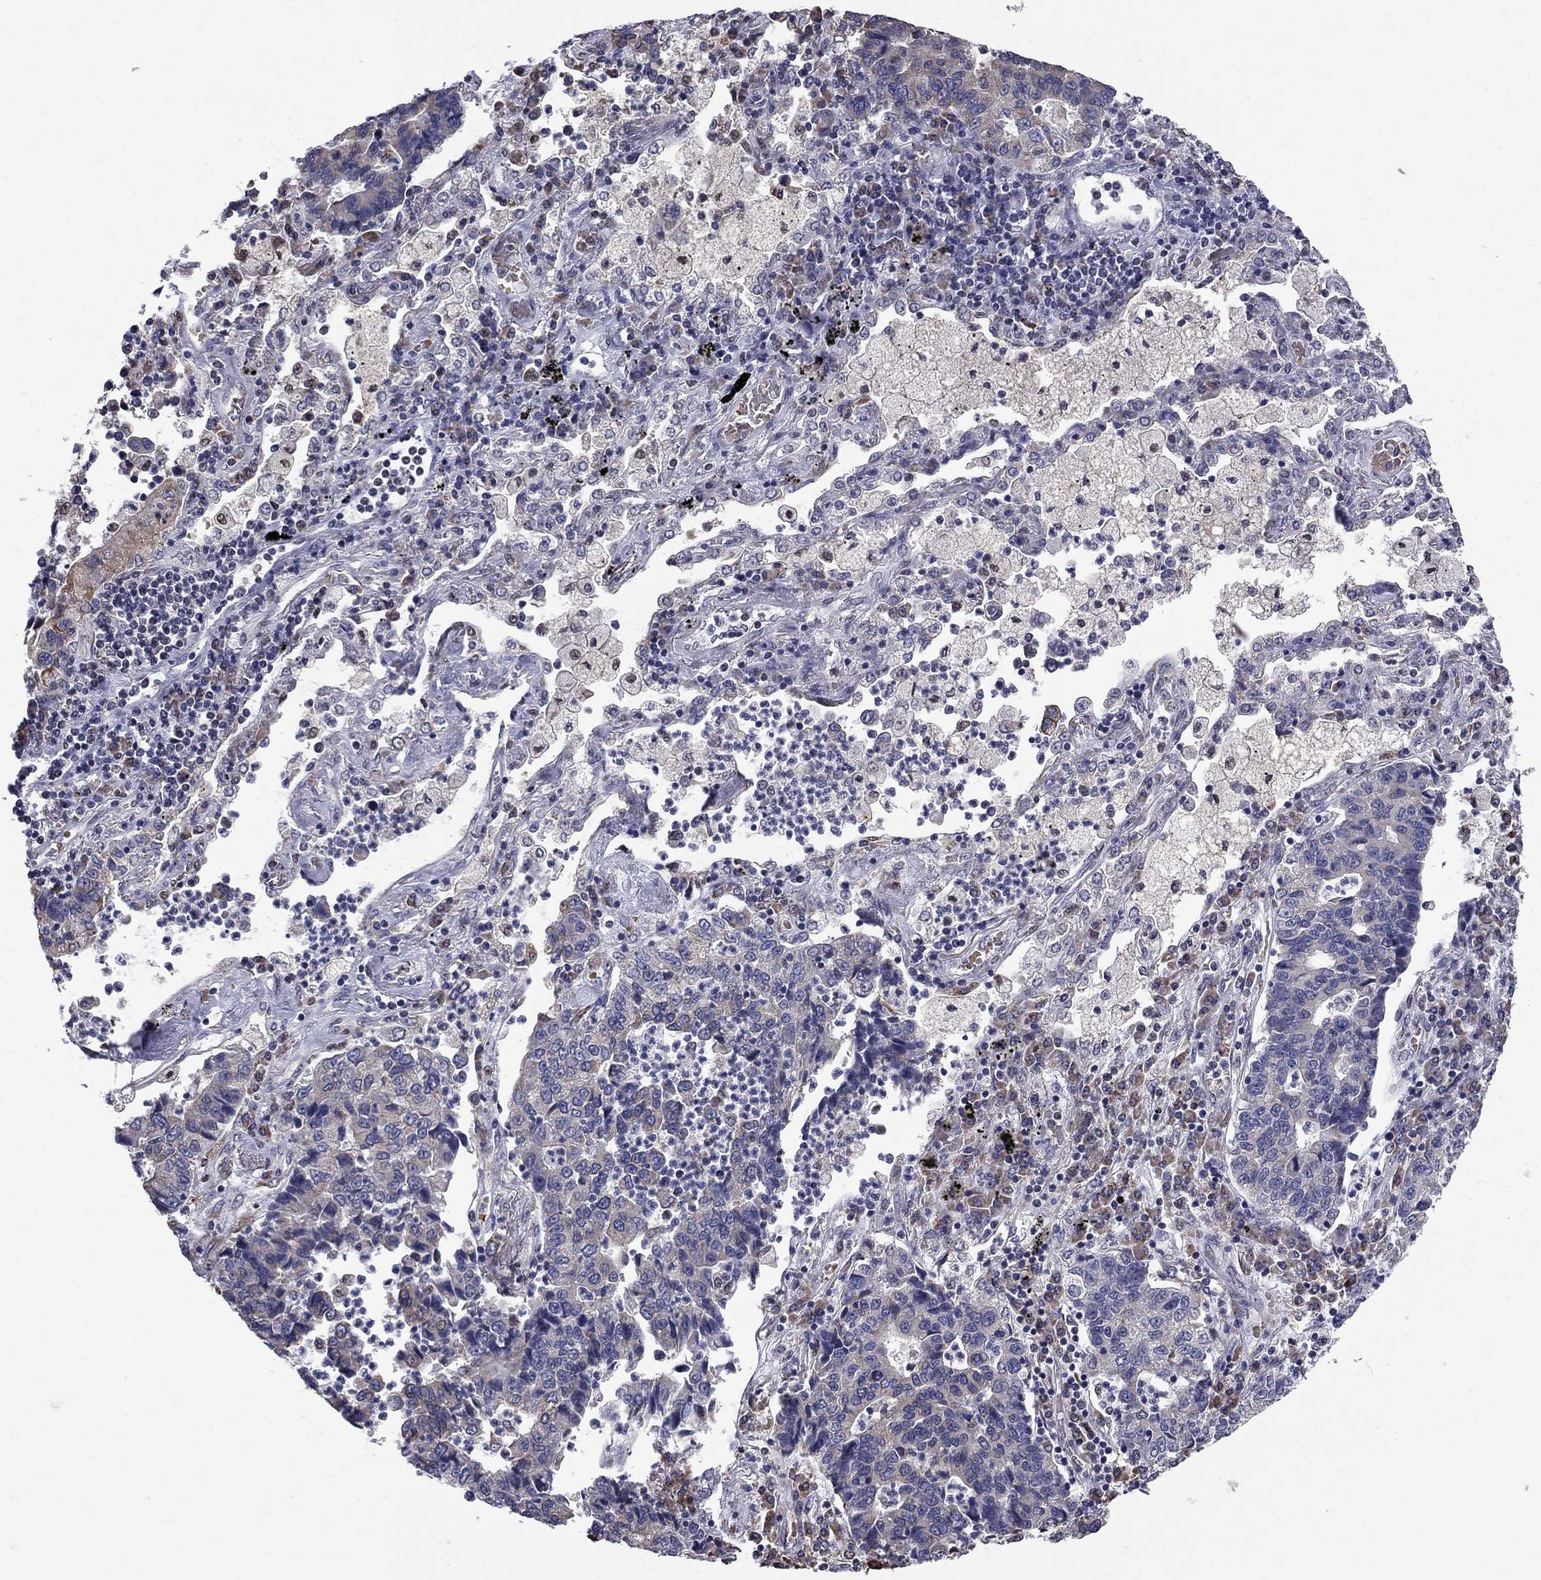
{"staining": {"intensity": "negative", "quantity": "none", "location": "none"}, "tissue": "lung cancer", "cell_type": "Tumor cells", "image_type": "cancer", "snomed": [{"axis": "morphology", "description": "Adenocarcinoma, NOS"}, {"axis": "topography", "description": "Lung"}], "caption": "Tumor cells show no significant protein expression in adenocarcinoma (lung).", "gene": "HSPB2", "patient": {"sex": "female", "age": 57}}